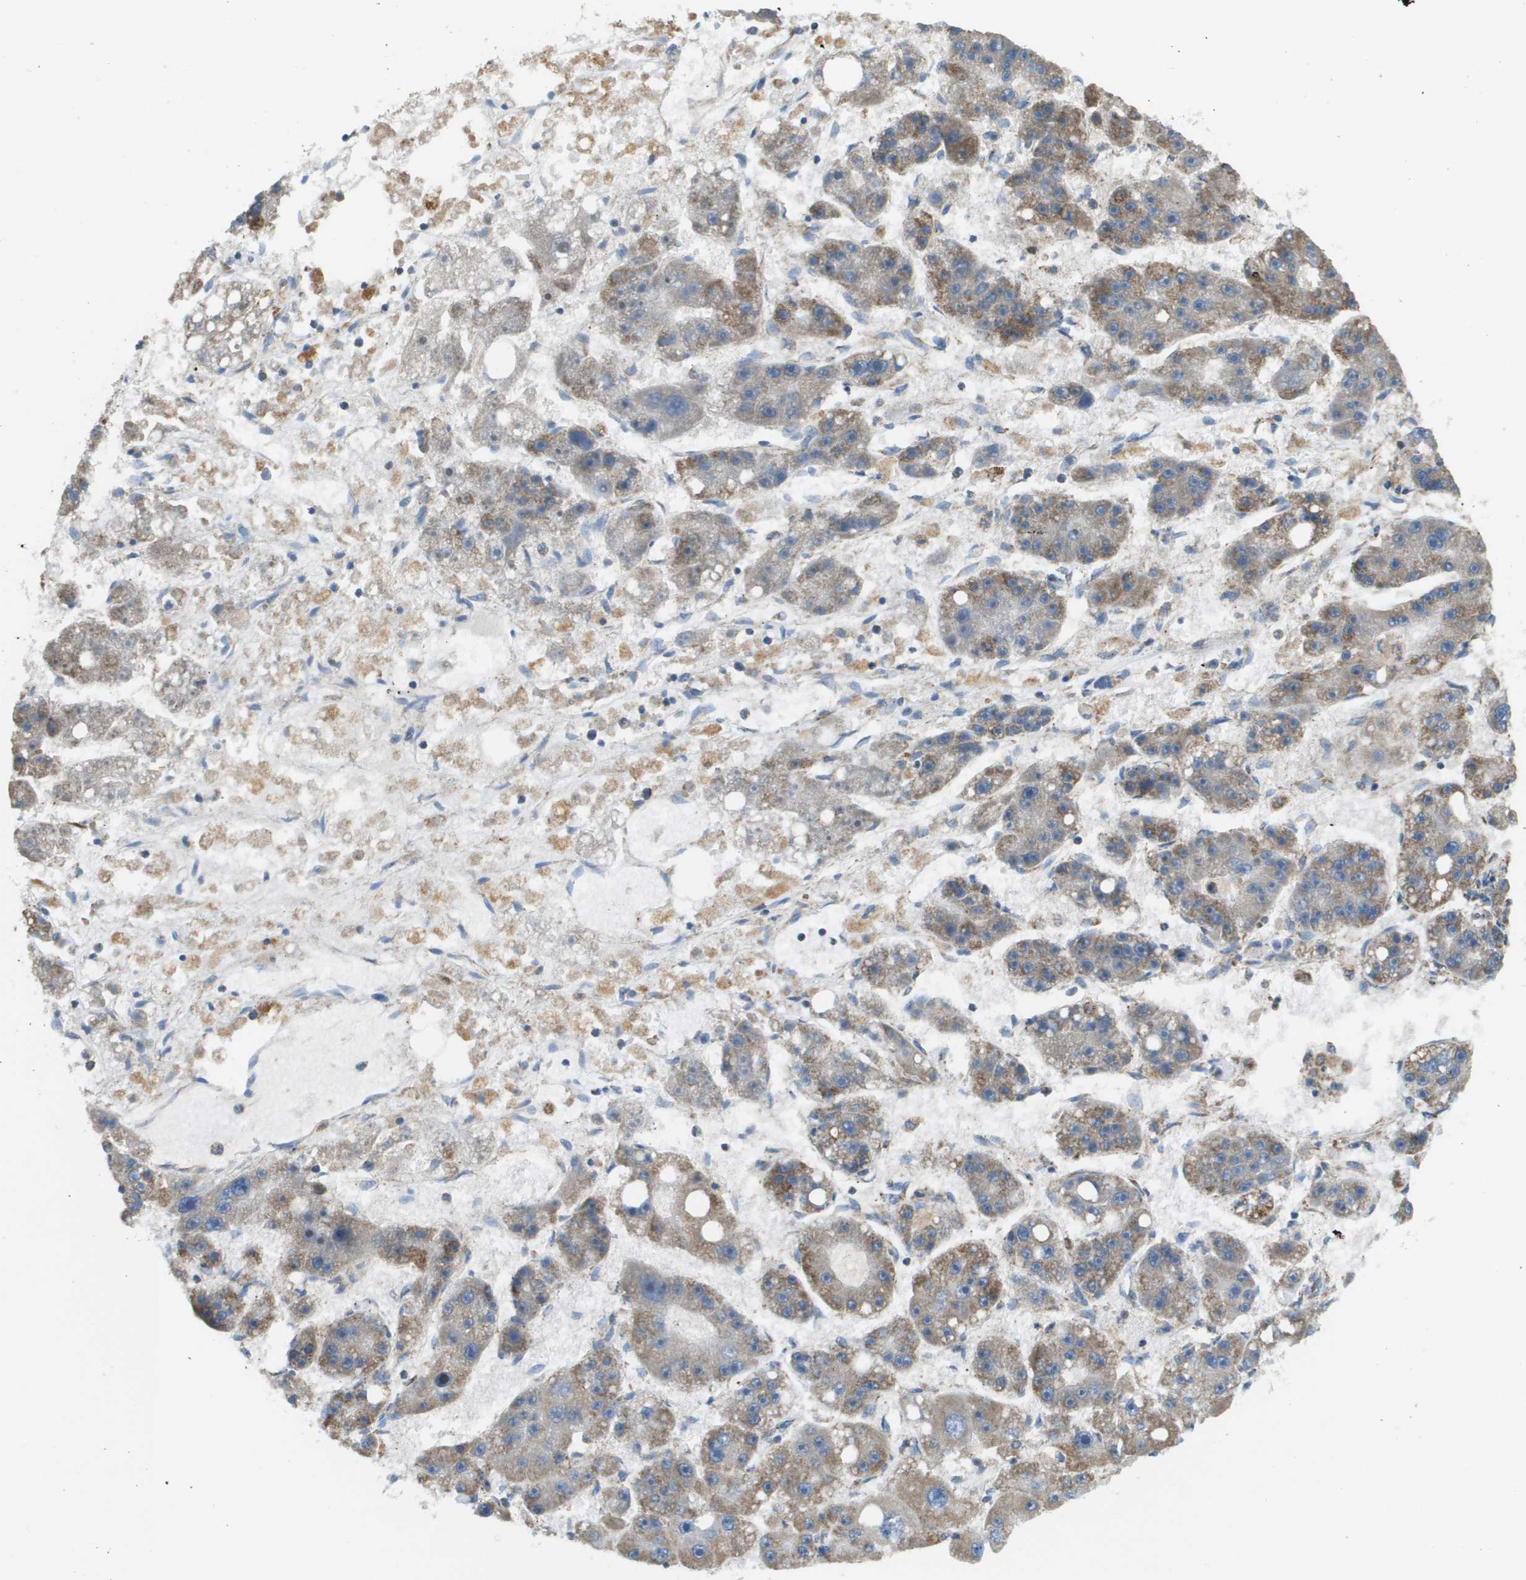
{"staining": {"intensity": "moderate", "quantity": ">75%", "location": "cytoplasmic/membranous"}, "tissue": "liver cancer", "cell_type": "Tumor cells", "image_type": "cancer", "snomed": [{"axis": "morphology", "description": "Carcinoma, Hepatocellular, NOS"}, {"axis": "topography", "description": "Liver"}], "caption": "Protein staining exhibits moderate cytoplasmic/membranous expression in about >75% of tumor cells in hepatocellular carcinoma (liver).", "gene": "NRK", "patient": {"sex": "female", "age": 61}}